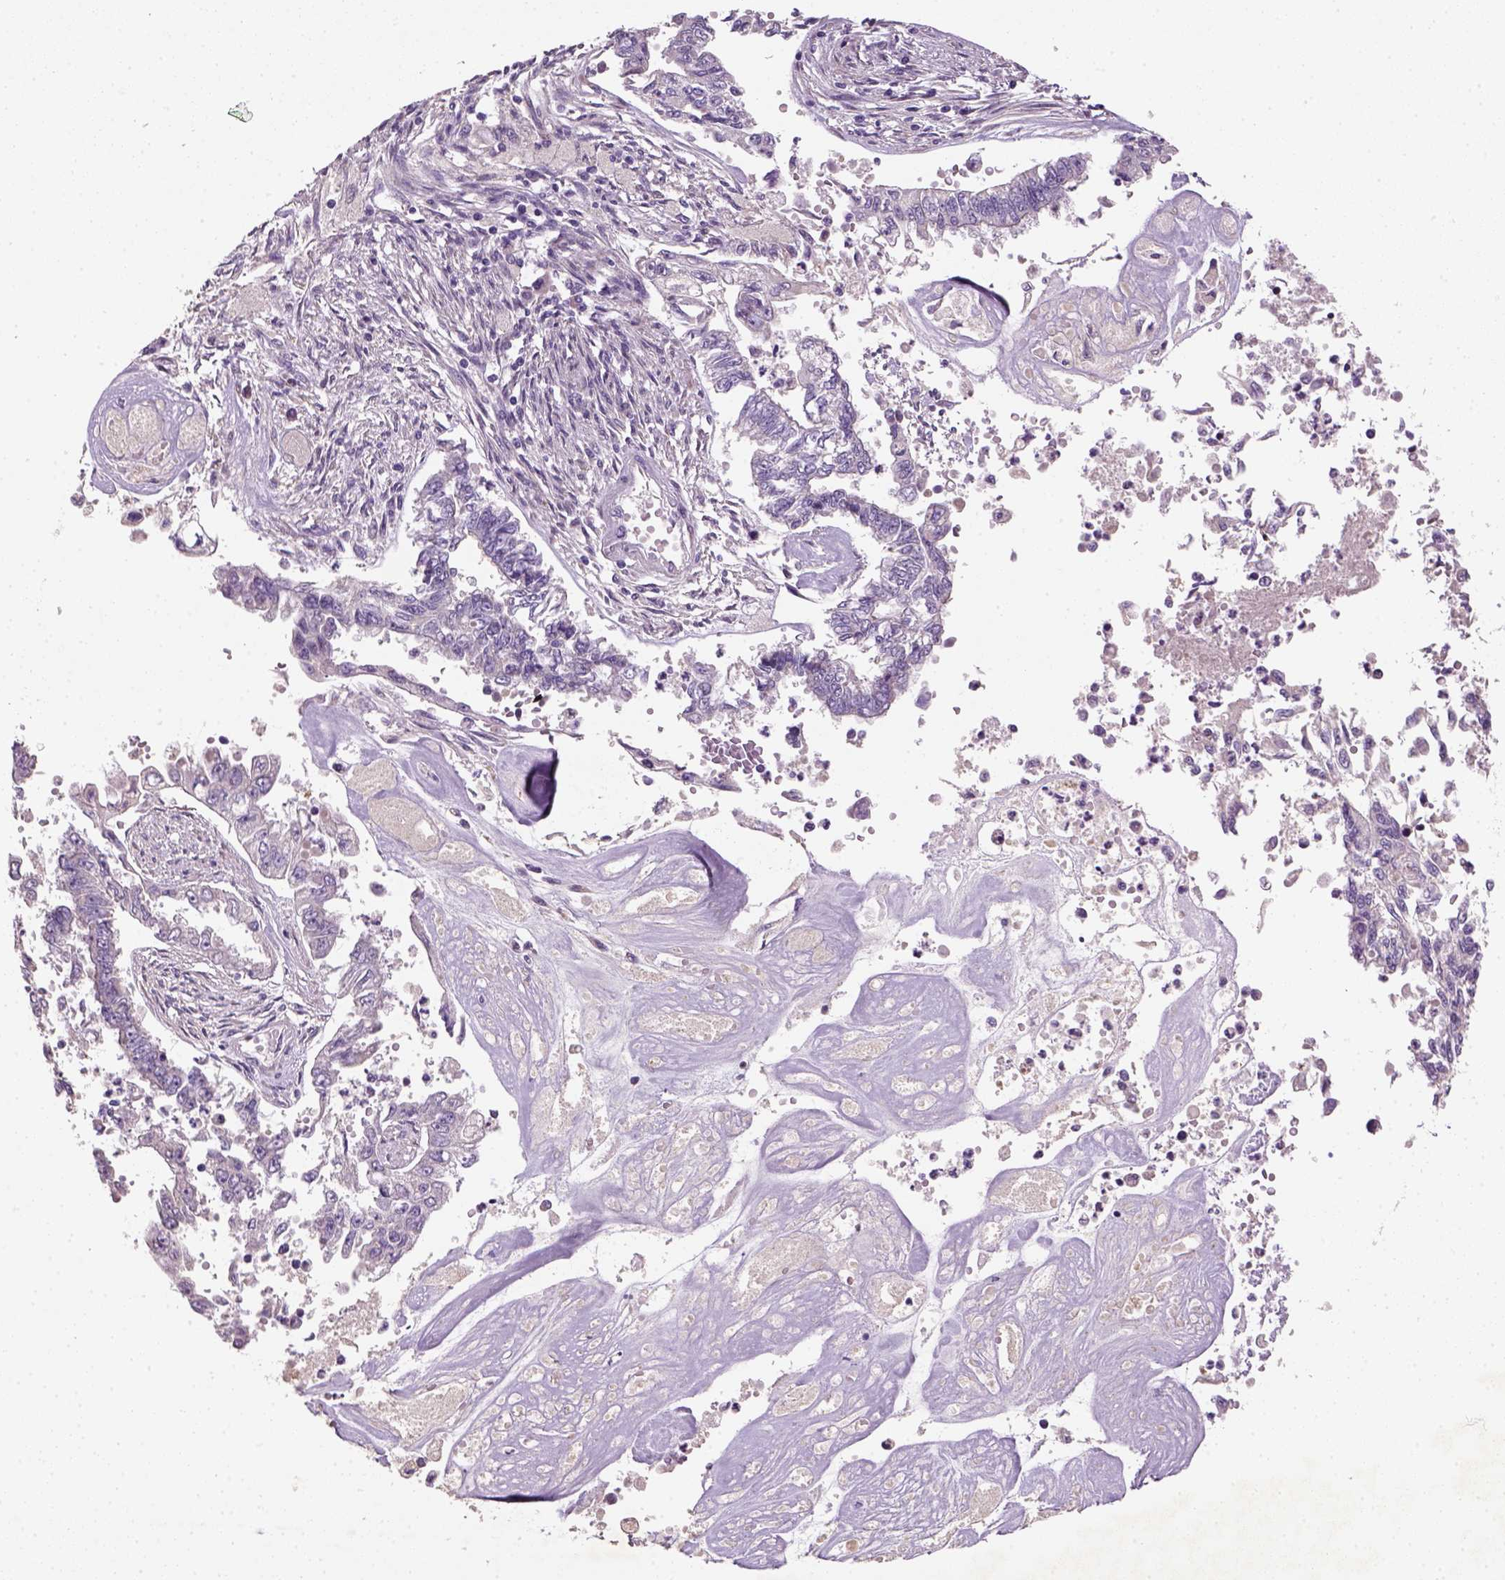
{"staining": {"intensity": "negative", "quantity": "none", "location": "none"}, "tissue": "endometrial cancer", "cell_type": "Tumor cells", "image_type": "cancer", "snomed": [{"axis": "morphology", "description": "Adenocarcinoma, NOS"}, {"axis": "topography", "description": "Uterus"}], "caption": "Endometrial cancer was stained to show a protein in brown. There is no significant positivity in tumor cells.", "gene": "NUDT6", "patient": {"sex": "female", "age": 59}}